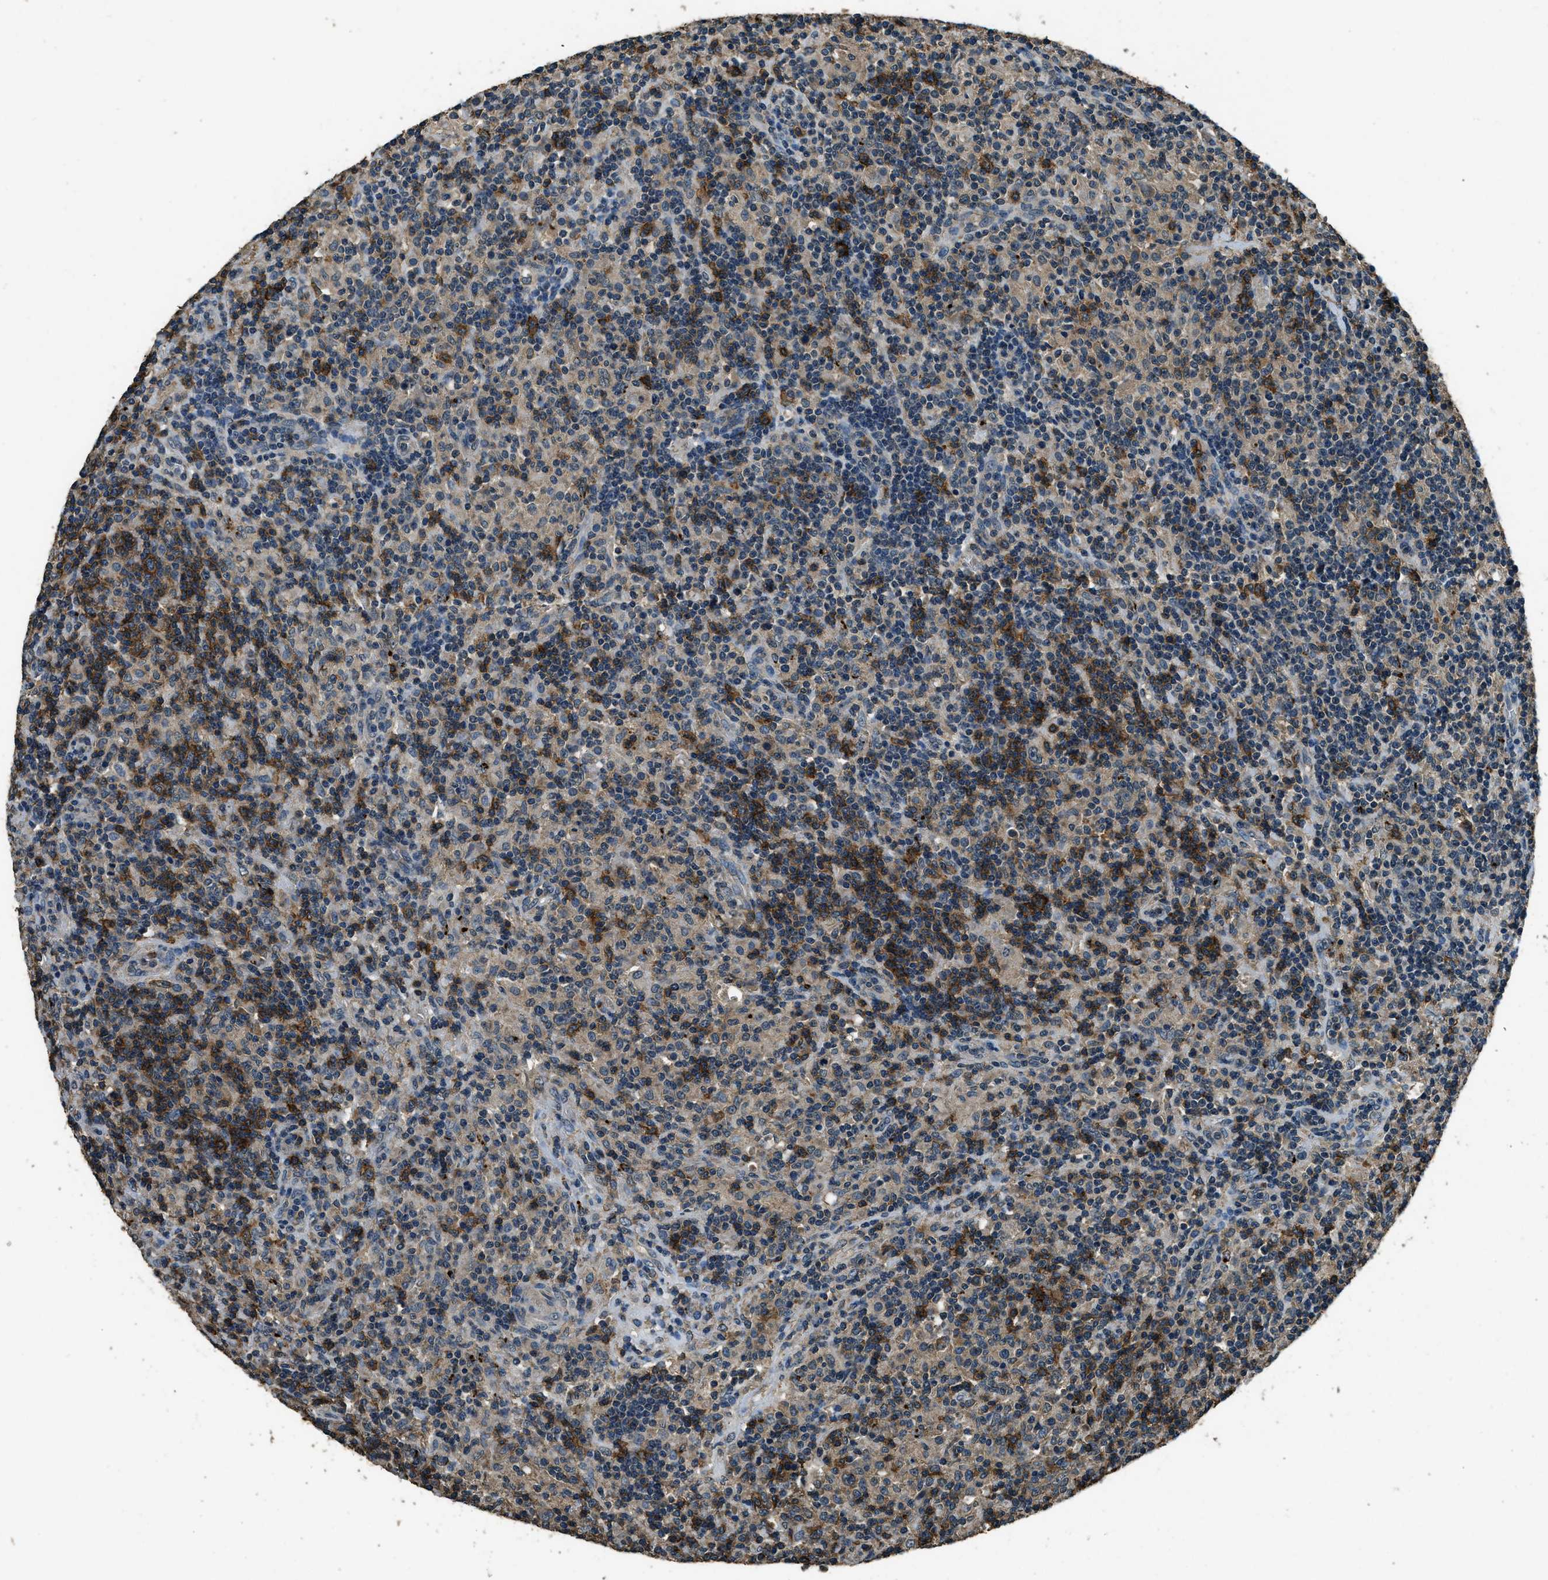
{"staining": {"intensity": "weak", "quantity": ">75%", "location": "cytoplasmic/membranous"}, "tissue": "lymphoma", "cell_type": "Tumor cells", "image_type": "cancer", "snomed": [{"axis": "morphology", "description": "Hodgkin's disease, NOS"}, {"axis": "topography", "description": "Lymph node"}], "caption": "A low amount of weak cytoplasmic/membranous positivity is seen in about >75% of tumor cells in lymphoma tissue.", "gene": "SALL3", "patient": {"sex": "male", "age": 70}}